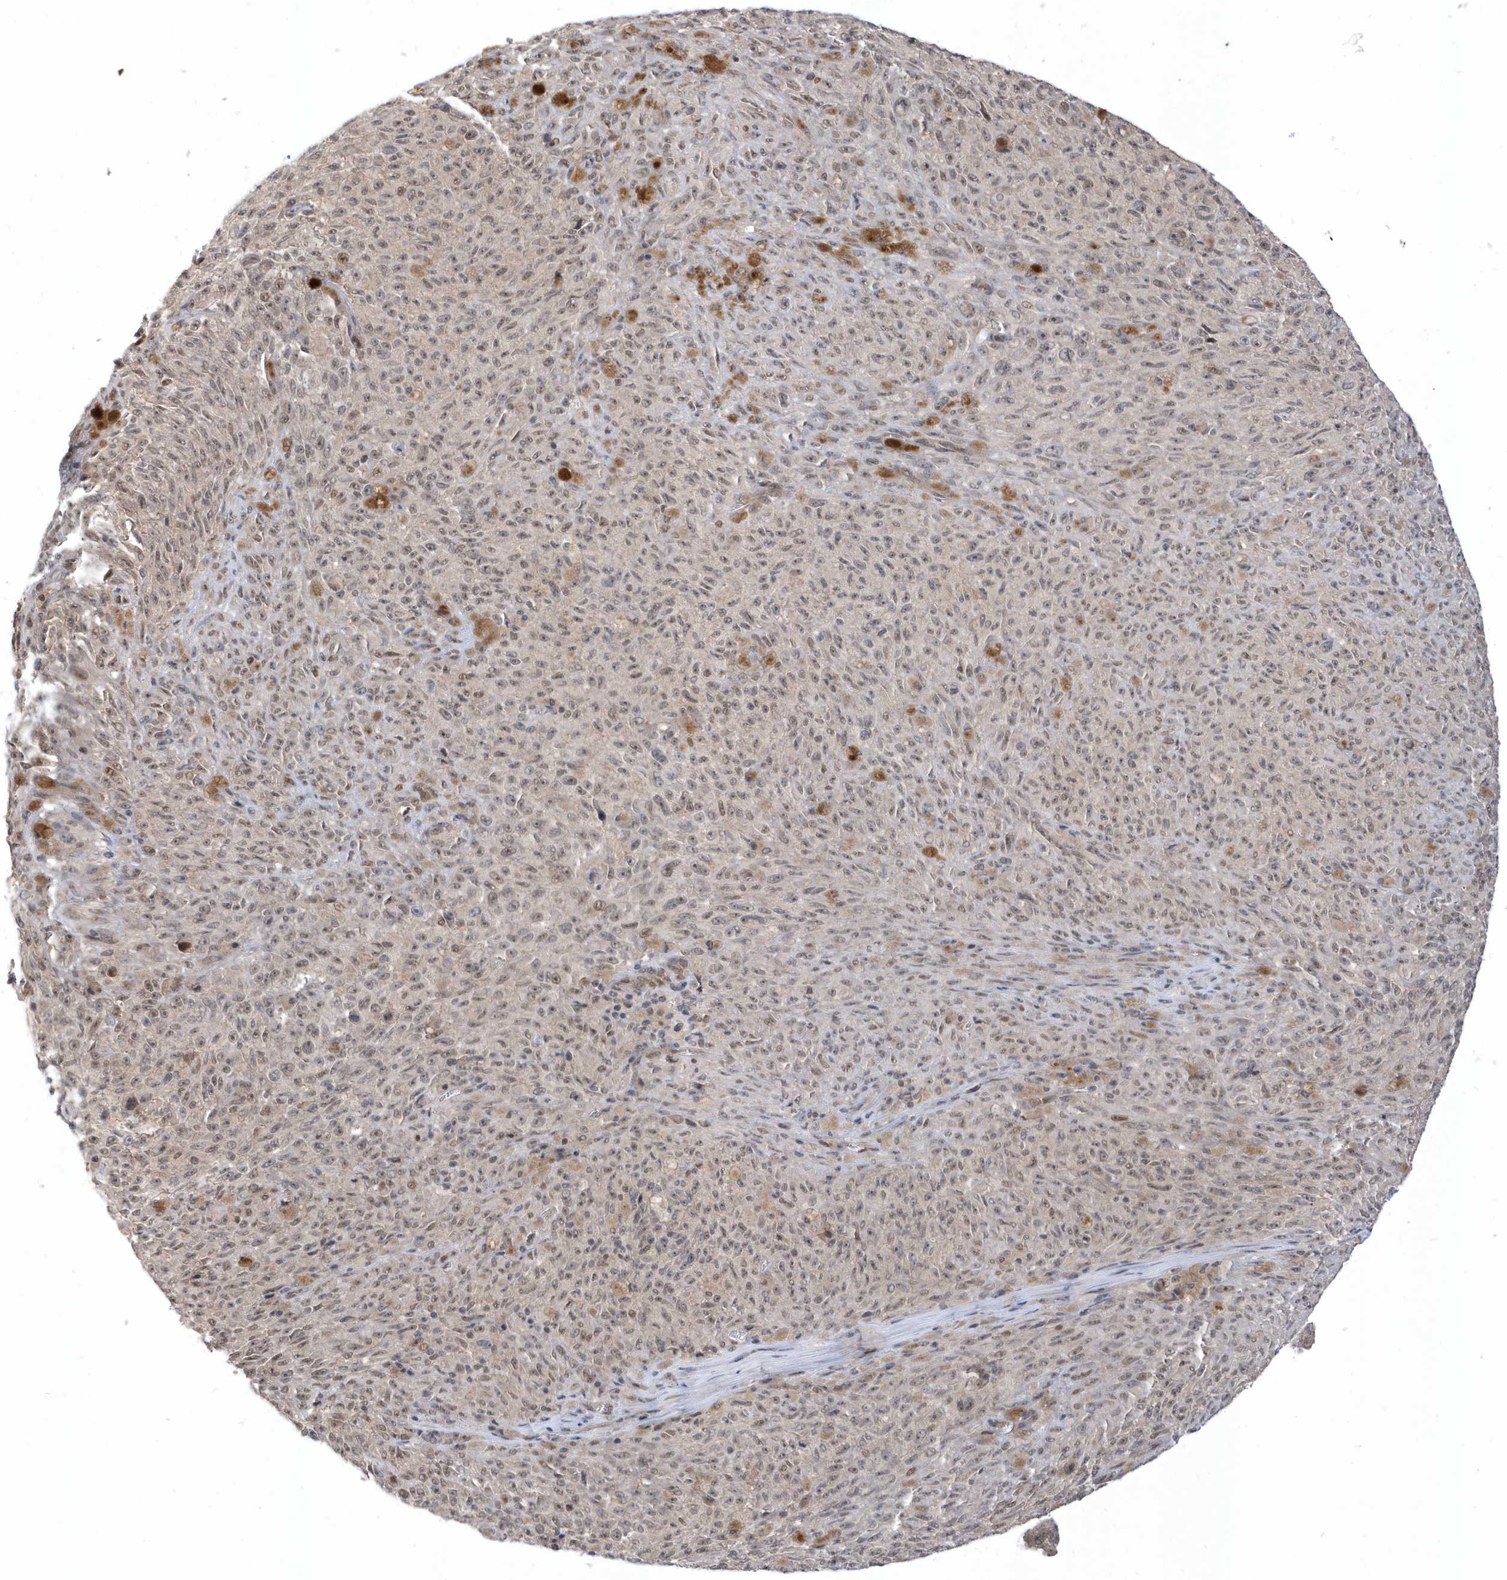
{"staining": {"intensity": "weak", "quantity": "25%-75%", "location": "nuclear"}, "tissue": "melanoma", "cell_type": "Tumor cells", "image_type": "cancer", "snomed": [{"axis": "morphology", "description": "Malignant melanoma, NOS"}, {"axis": "topography", "description": "Skin"}], "caption": "DAB (3,3'-diaminobenzidine) immunohistochemical staining of human malignant melanoma demonstrates weak nuclear protein staining in approximately 25%-75% of tumor cells. (brown staining indicates protein expression, while blue staining denotes nuclei).", "gene": "USP53", "patient": {"sex": "female", "age": 82}}